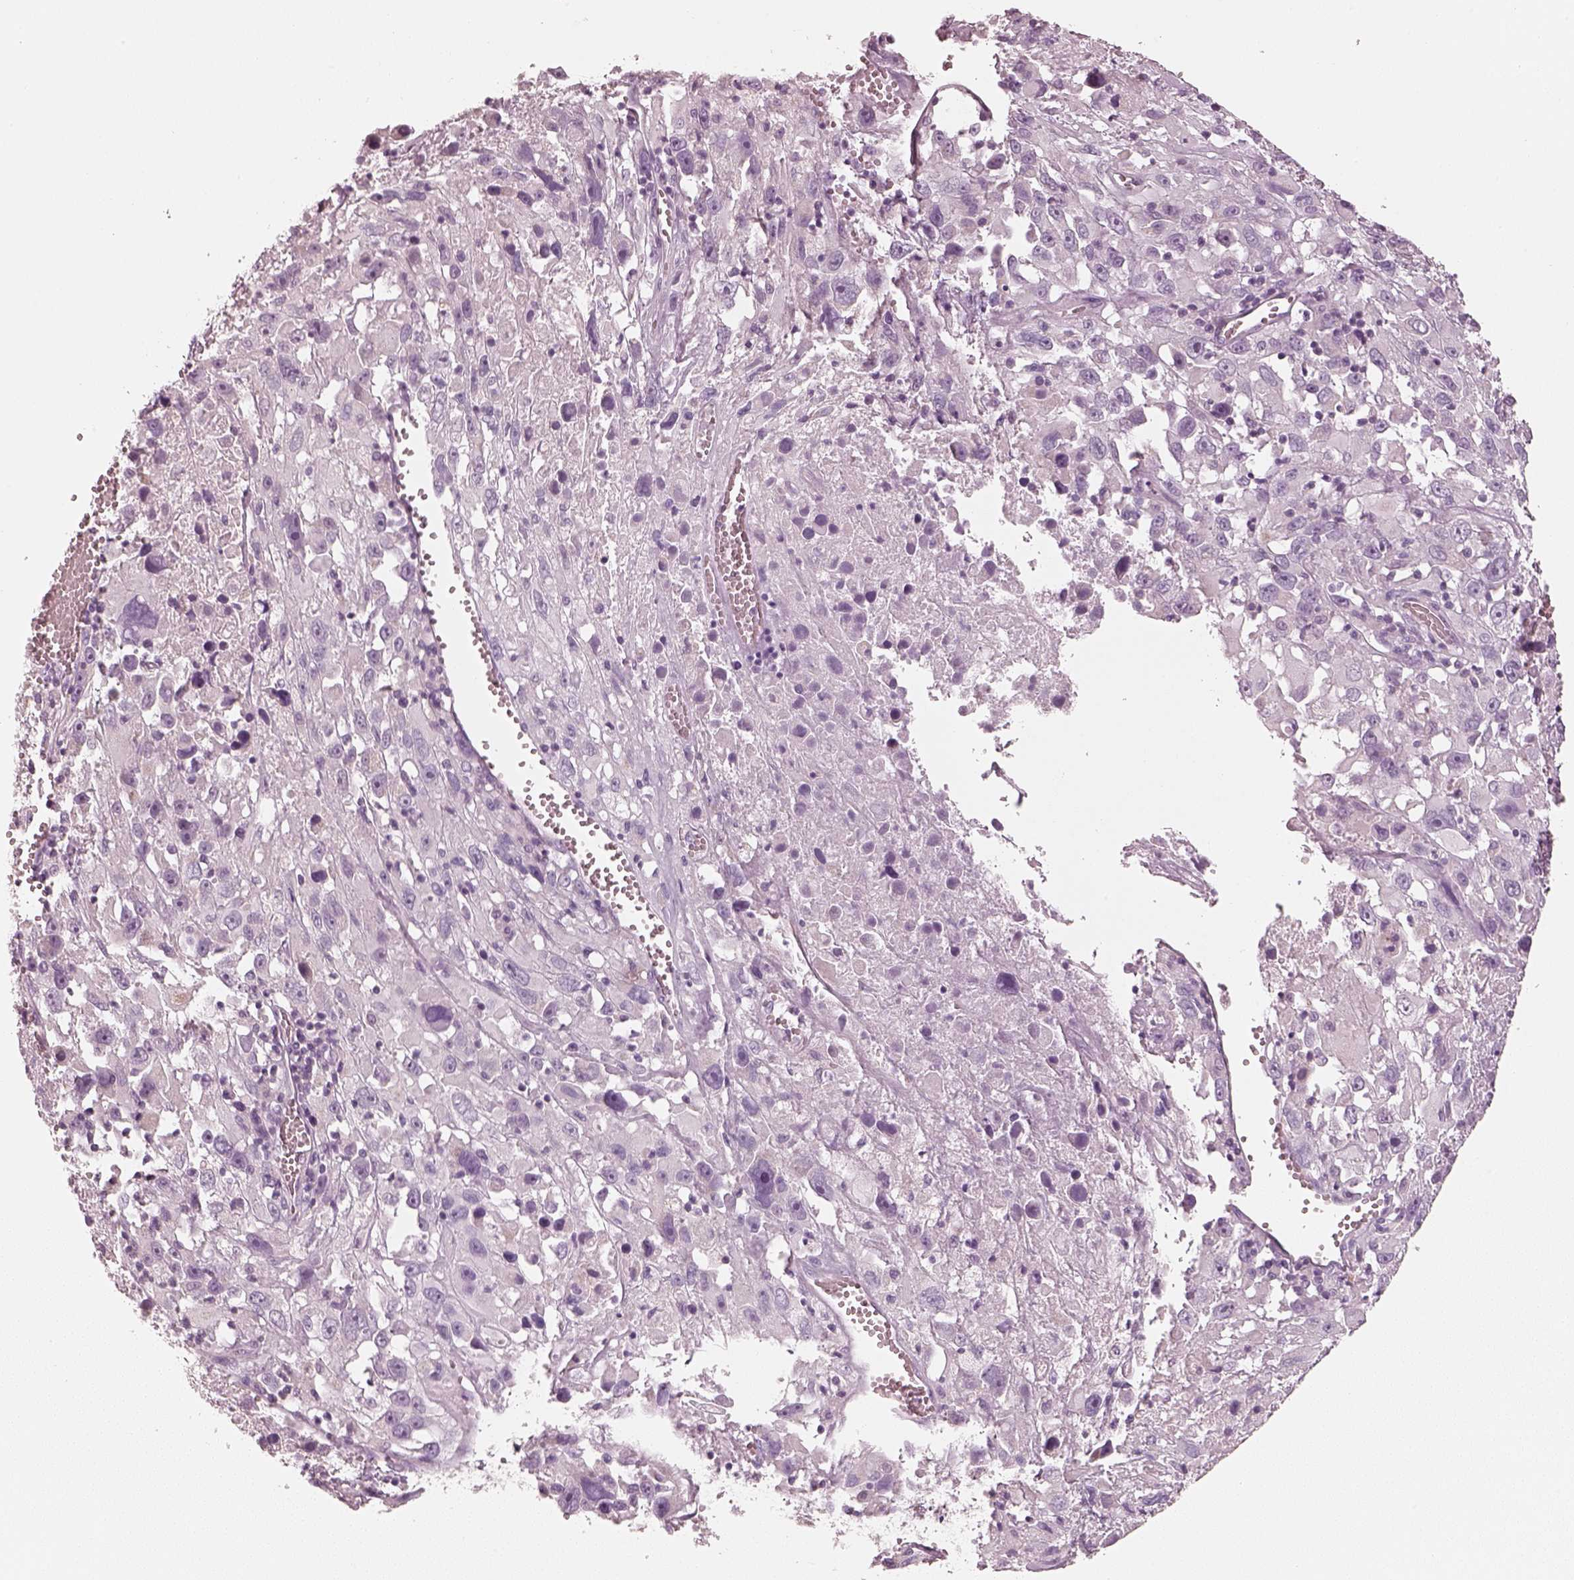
{"staining": {"intensity": "negative", "quantity": "none", "location": "none"}, "tissue": "melanoma", "cell_type": "Tumor cells", "image_type": "cancer", "snomed": [{"axis": "morphology", "description": "Malignant melanoma, Metastatic site"}, {"axis": "topography", "description": "Lymph node"}], "caption": "Immunohistochemistry of human malignant melanoma (metastatic site) demonstrates no positivity in tumor cells.", "gene": "R3HDML", "patient": {"sex": "male", "age": 50}}